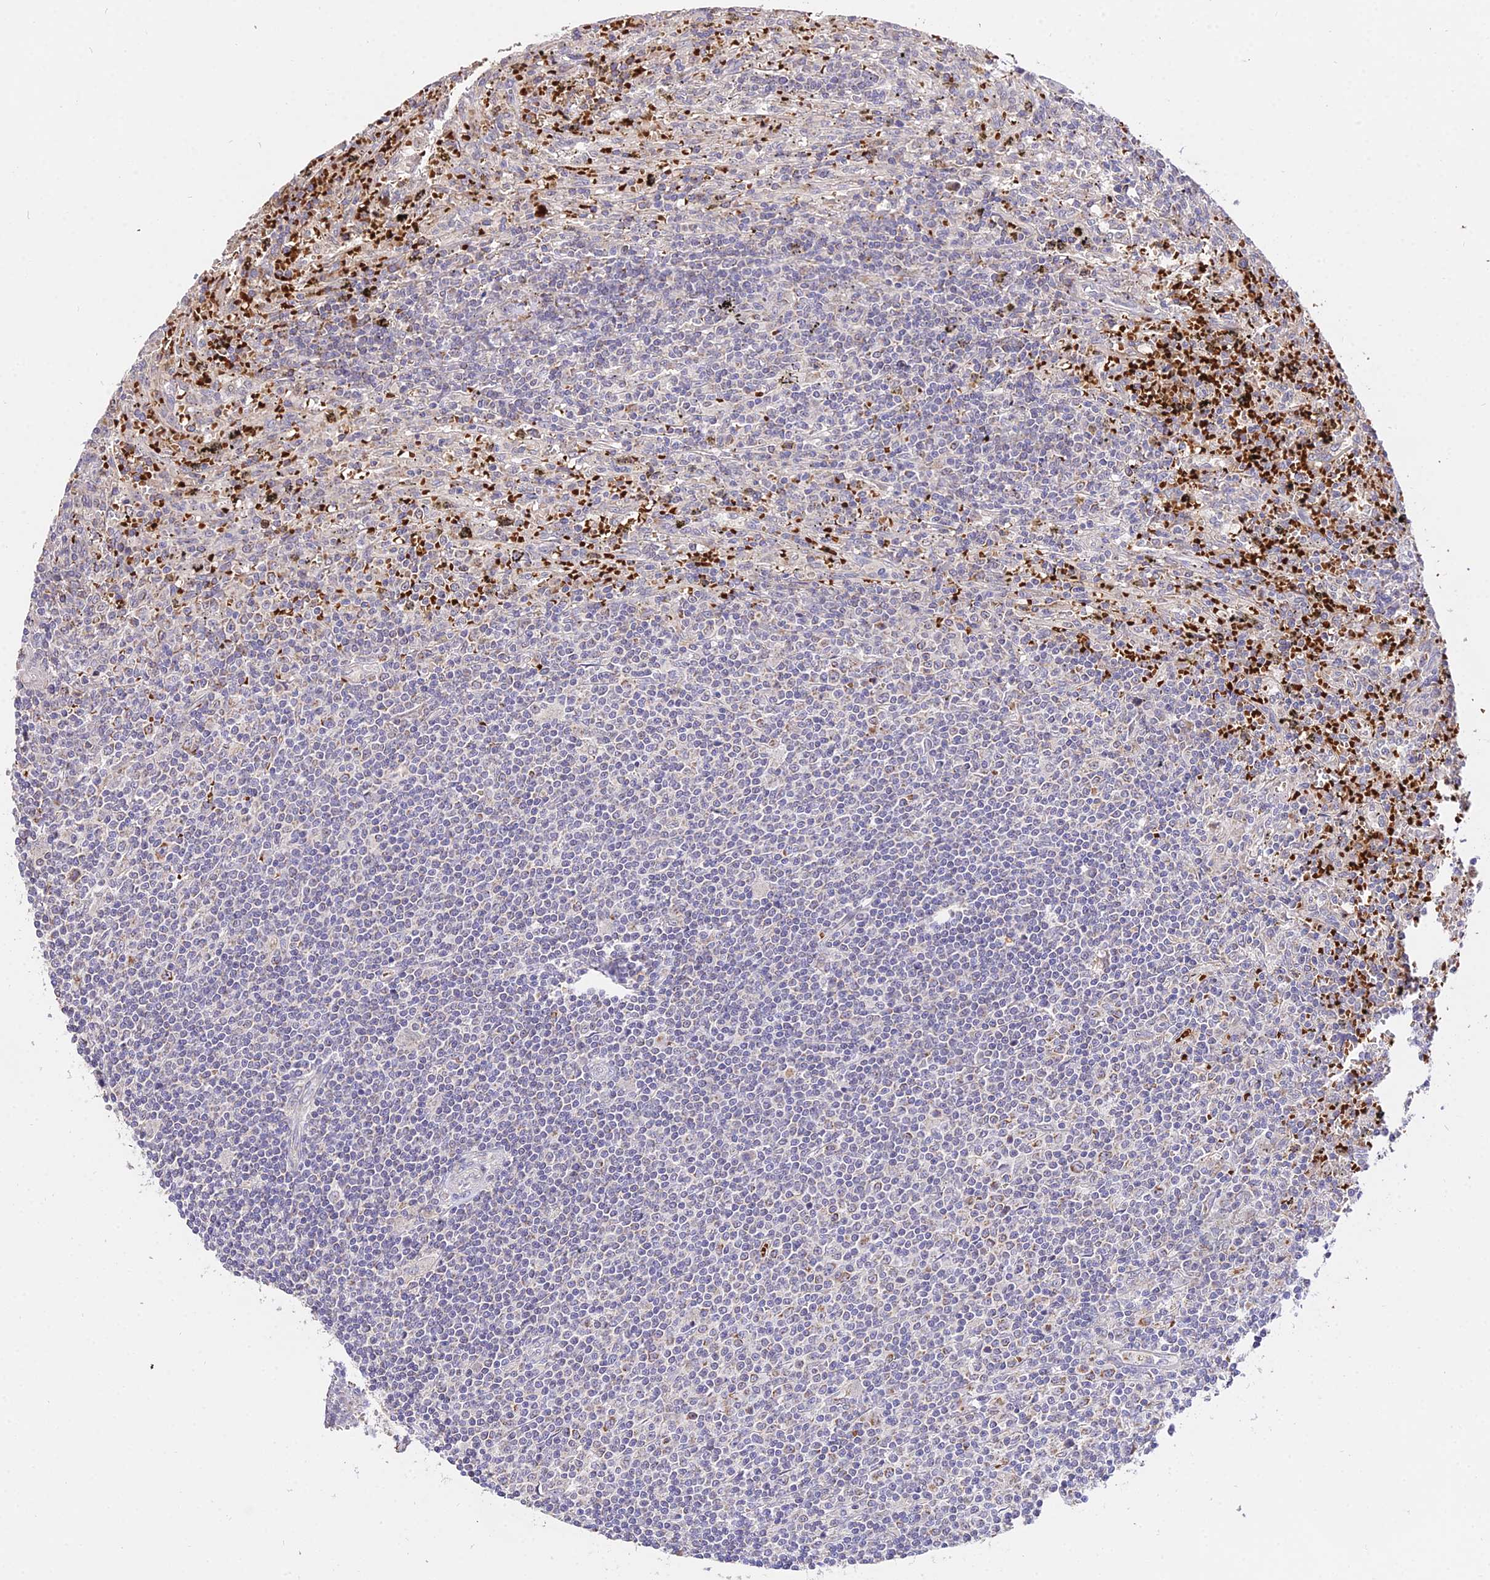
{"staining": {"intensity": "negative", "quantity": "none", "location": "none"}, "tissue": "lymphoma", "cell_type": "Tumor cells", "image_type": "cancer", "snomed": [{"axis": "morphology", "description": "Malignant lymphoma, non-Hodgkin's type, Low grade"}, {"axis": "topography", "description": "Spleen"}], "caption": "Malignant lymphoma, non-Hodgkin's type (low-grade) stained for a protein using IHC demonstrates no positivity tumor cells.", "gene": "WDR5B", "patient": {"sex": "male", "age": 76}}